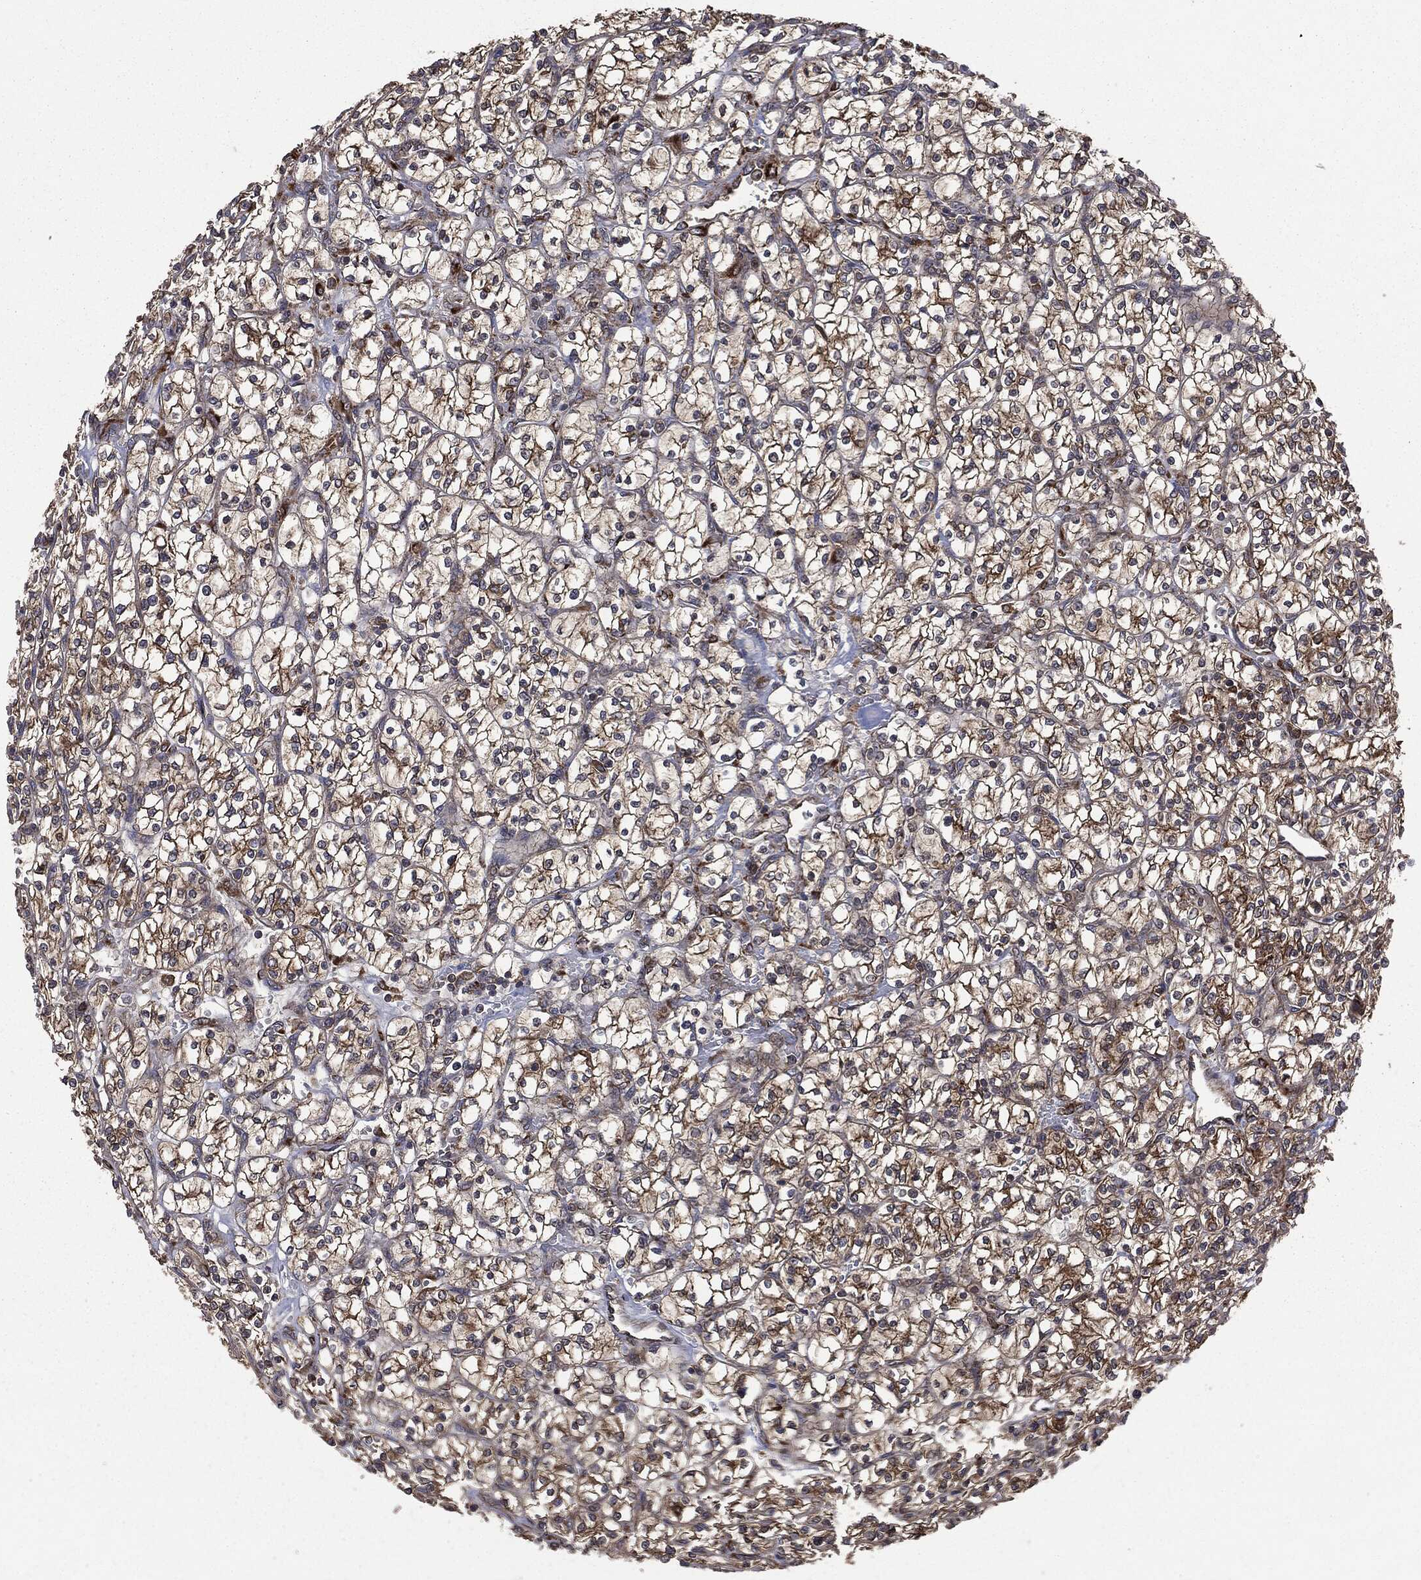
{"staining": {"intensity": "strong", "quantity": "25%-75%", "location": "cytoplasmic/membranous"}, "tissue": "renal cancer", "cell_type": "Tumor cells", "image_type": "cancer", "snomed": [{"axis": "morphology", "description": "Adenocarcinoma, NOS"}, {"axis": "topography", "description": "Kidney"}], "caption": "This histopathology image displays renal cancer (adenocarcinoma) stained with immunohistochemistry to label a protein in brown. The cytoplasmic/membranous of tumor cells show strong positivity for the protein. Nuclei are counter-stained blue.", "gene": "PLOD3", "patient": {"sex": "female", "age": 64}}